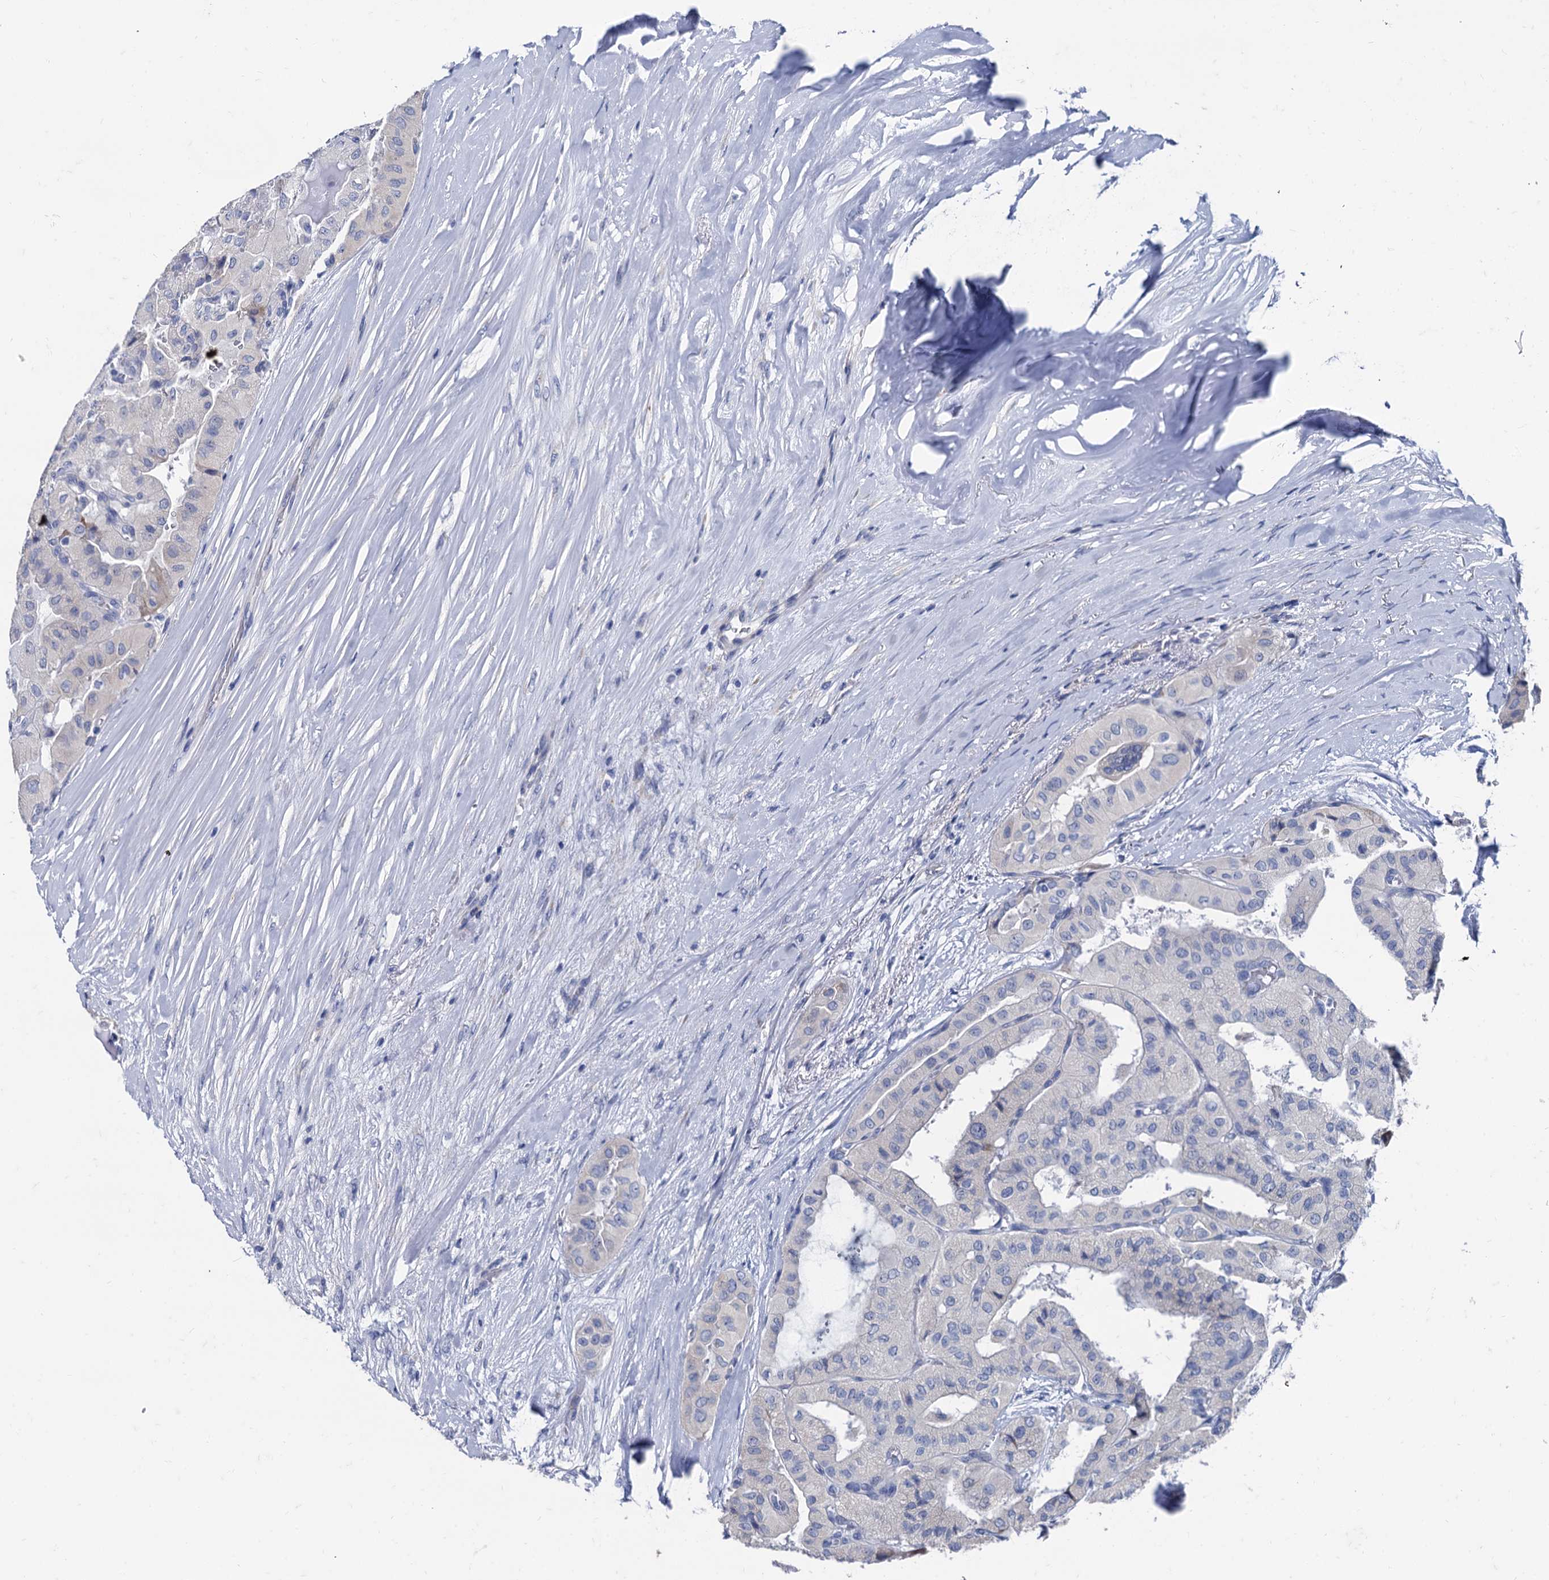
{"staining": {"intensity": "negative", "quantity": "none", "location": "none"}, "tissue": "thyroid cancer", "cell_type": "Tumor cells", "image_type": "cancer", "snomed": [{"axis": "morphology", "description": "Papillary adenocarcinoma, NOS"}, {"axis": "topography", "description": "Thyroid gland"}], "caption": "IHC of human thyroid cancer shows no expression in tumor cells.", "gene": "FOXR2", "patient": {"sex": "female", "age": 59}}